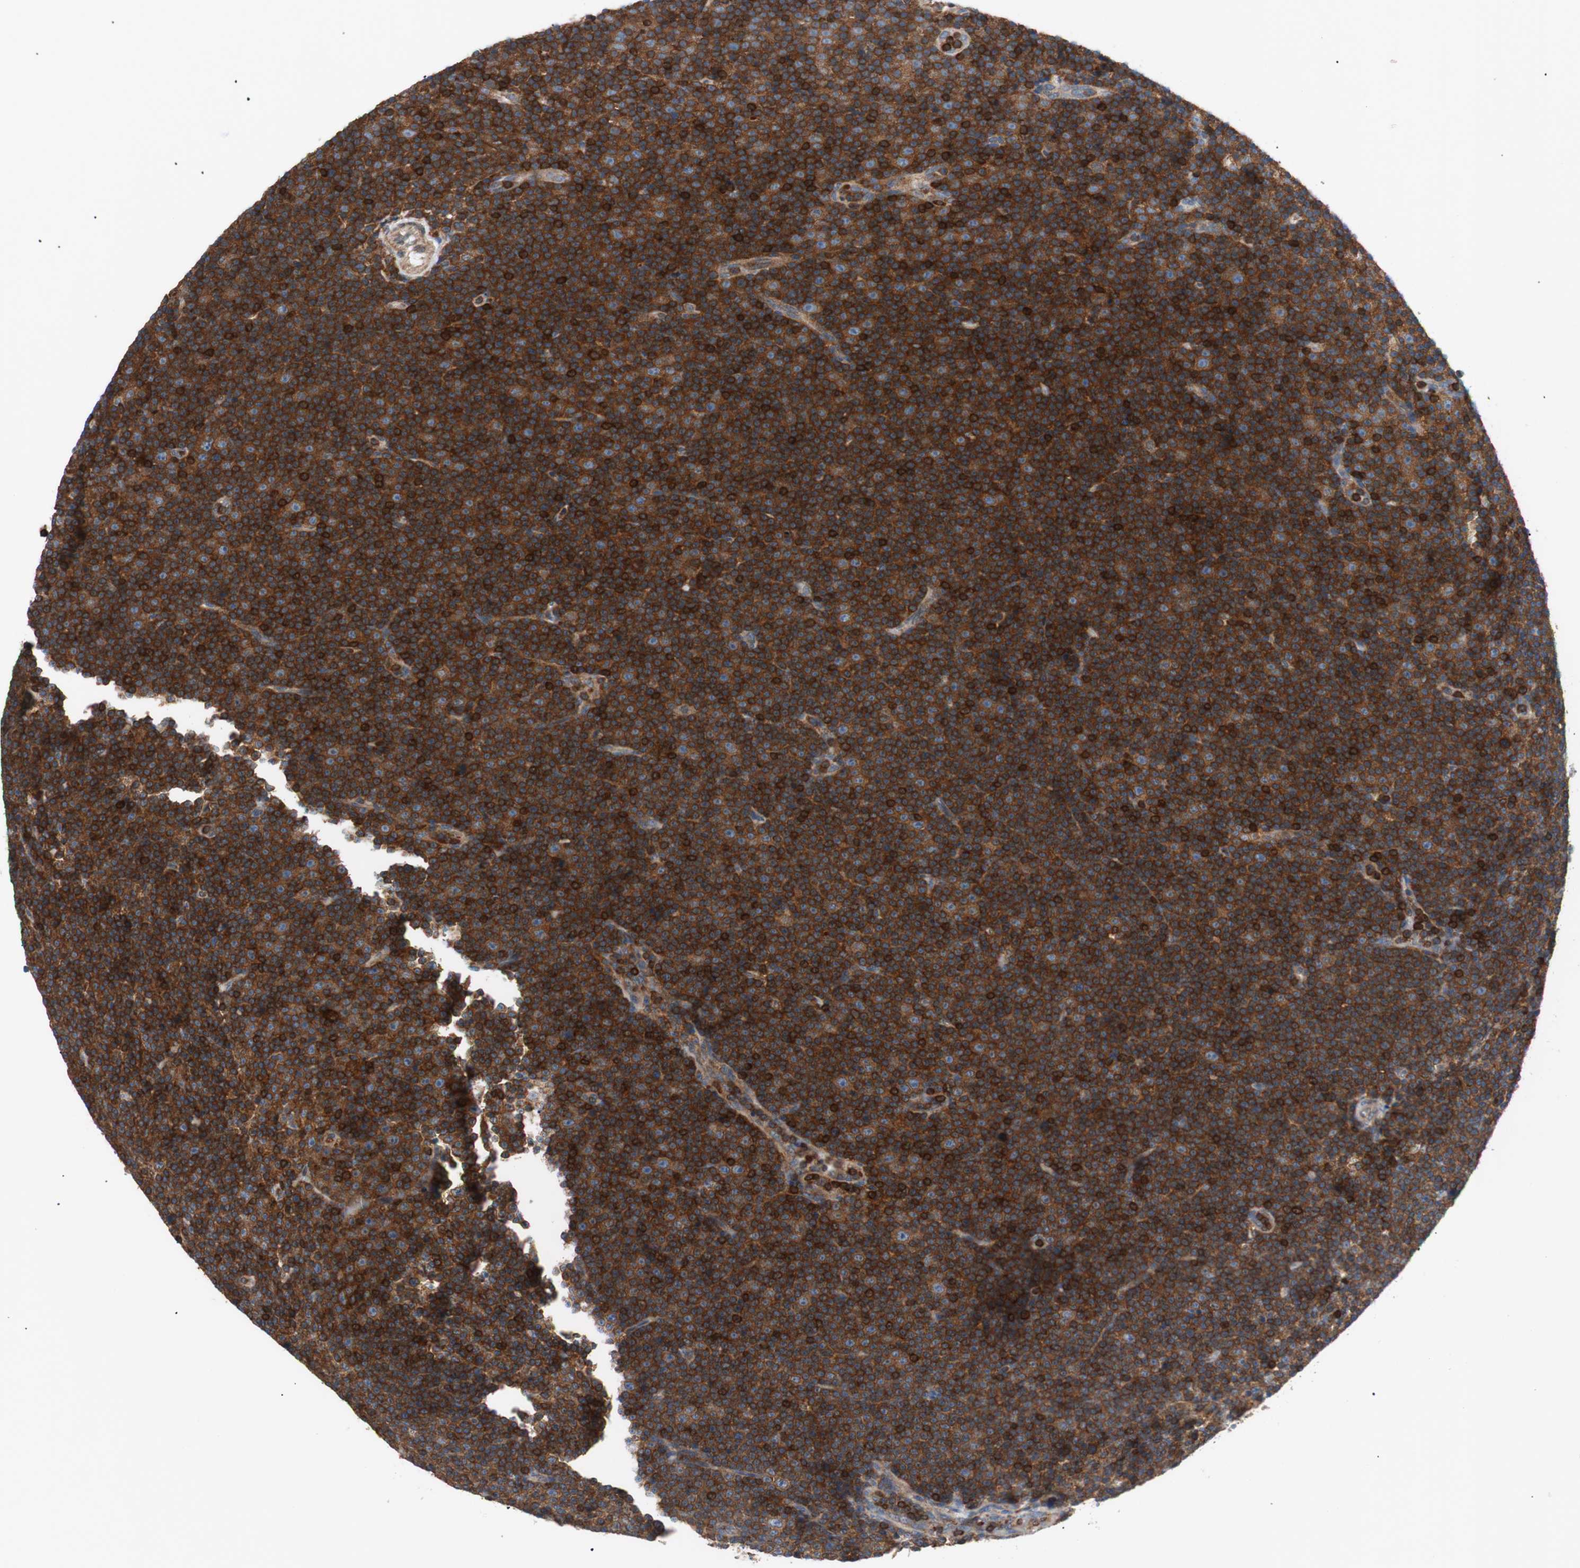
{"staining": {"intensity": "strong", "quantity": ">75%", "location": "cytoplasmic/membranous"}, "tissue": "lymphoma", "cell_type": "Tumor cells", "image_type": "cancer", "snomed": [{"axis": "morphology", "description": "Malignant lymphoma, non-Hodgkin's type, Low grade"}, {"axis": "topography", "description": "Lymph node"}], "caption": "Protein staining displays strong cytoplasmic/membranous expression in about >75% of tumor cells in lymphoma. (DAB (3,3'-diaminobenzidine) IHC, brown staining for protein, blue staining for nuclei).", "gene": "PIK3R1", "patient": {"sex": "female", "age": 67}}